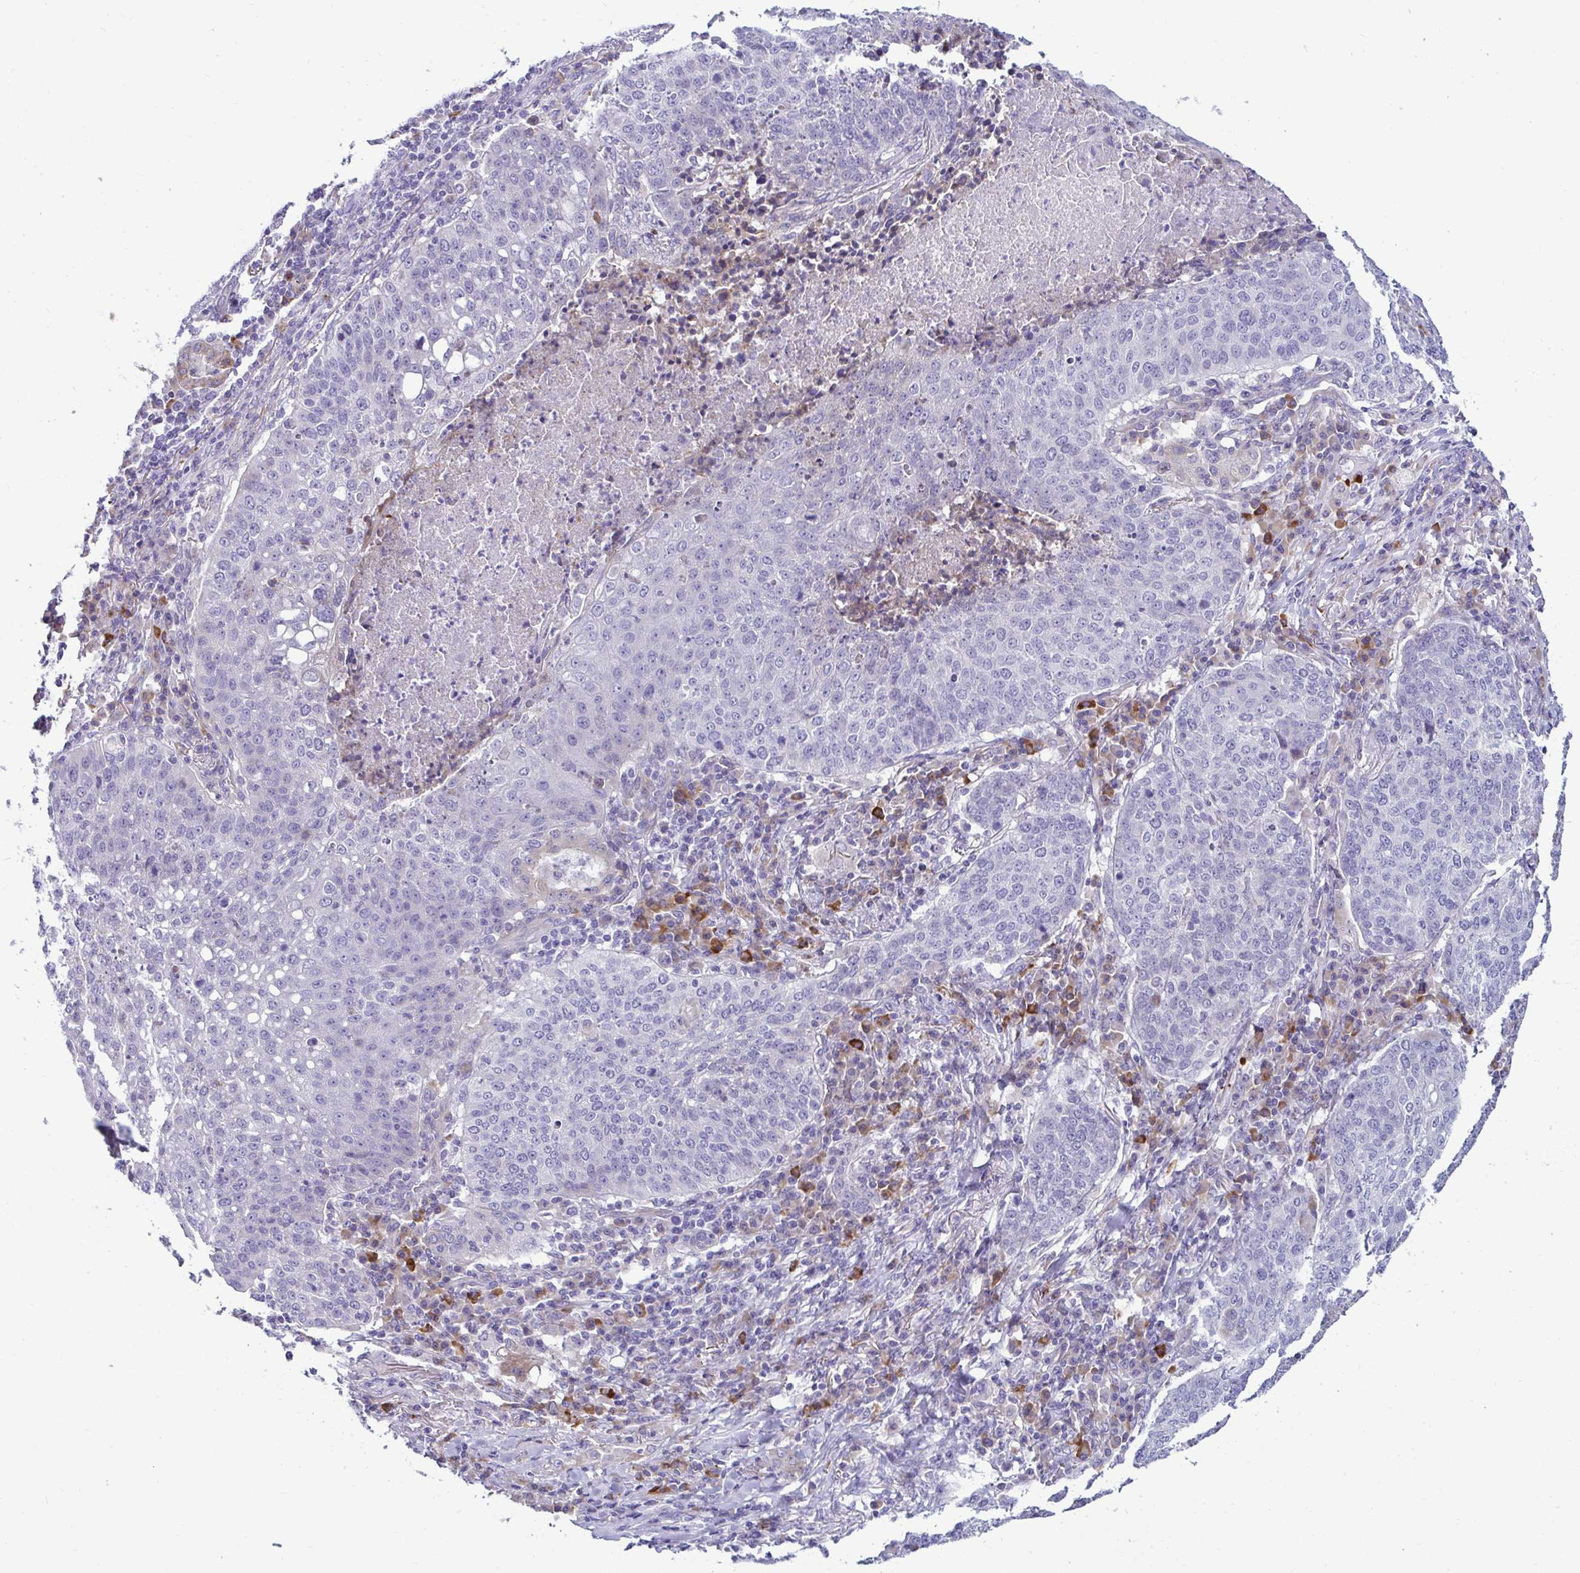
{"staining": {"intensity": "negative", "quantity": "none", "location": "none"}, "tissue": "lung cancer", "cell_type": "Tumor cells", "image_type": "cancer", "snomed": [{"axis": "morphology", "description": "Squamous cell carcinoma, NOS"}, {"axis": "topography", "description": "Lung"}], "caption": "There is no significant staining in tumor cells of lung cancer.", "gene": "TFPI2", "patient": {"sex": "male", "age": 63}}